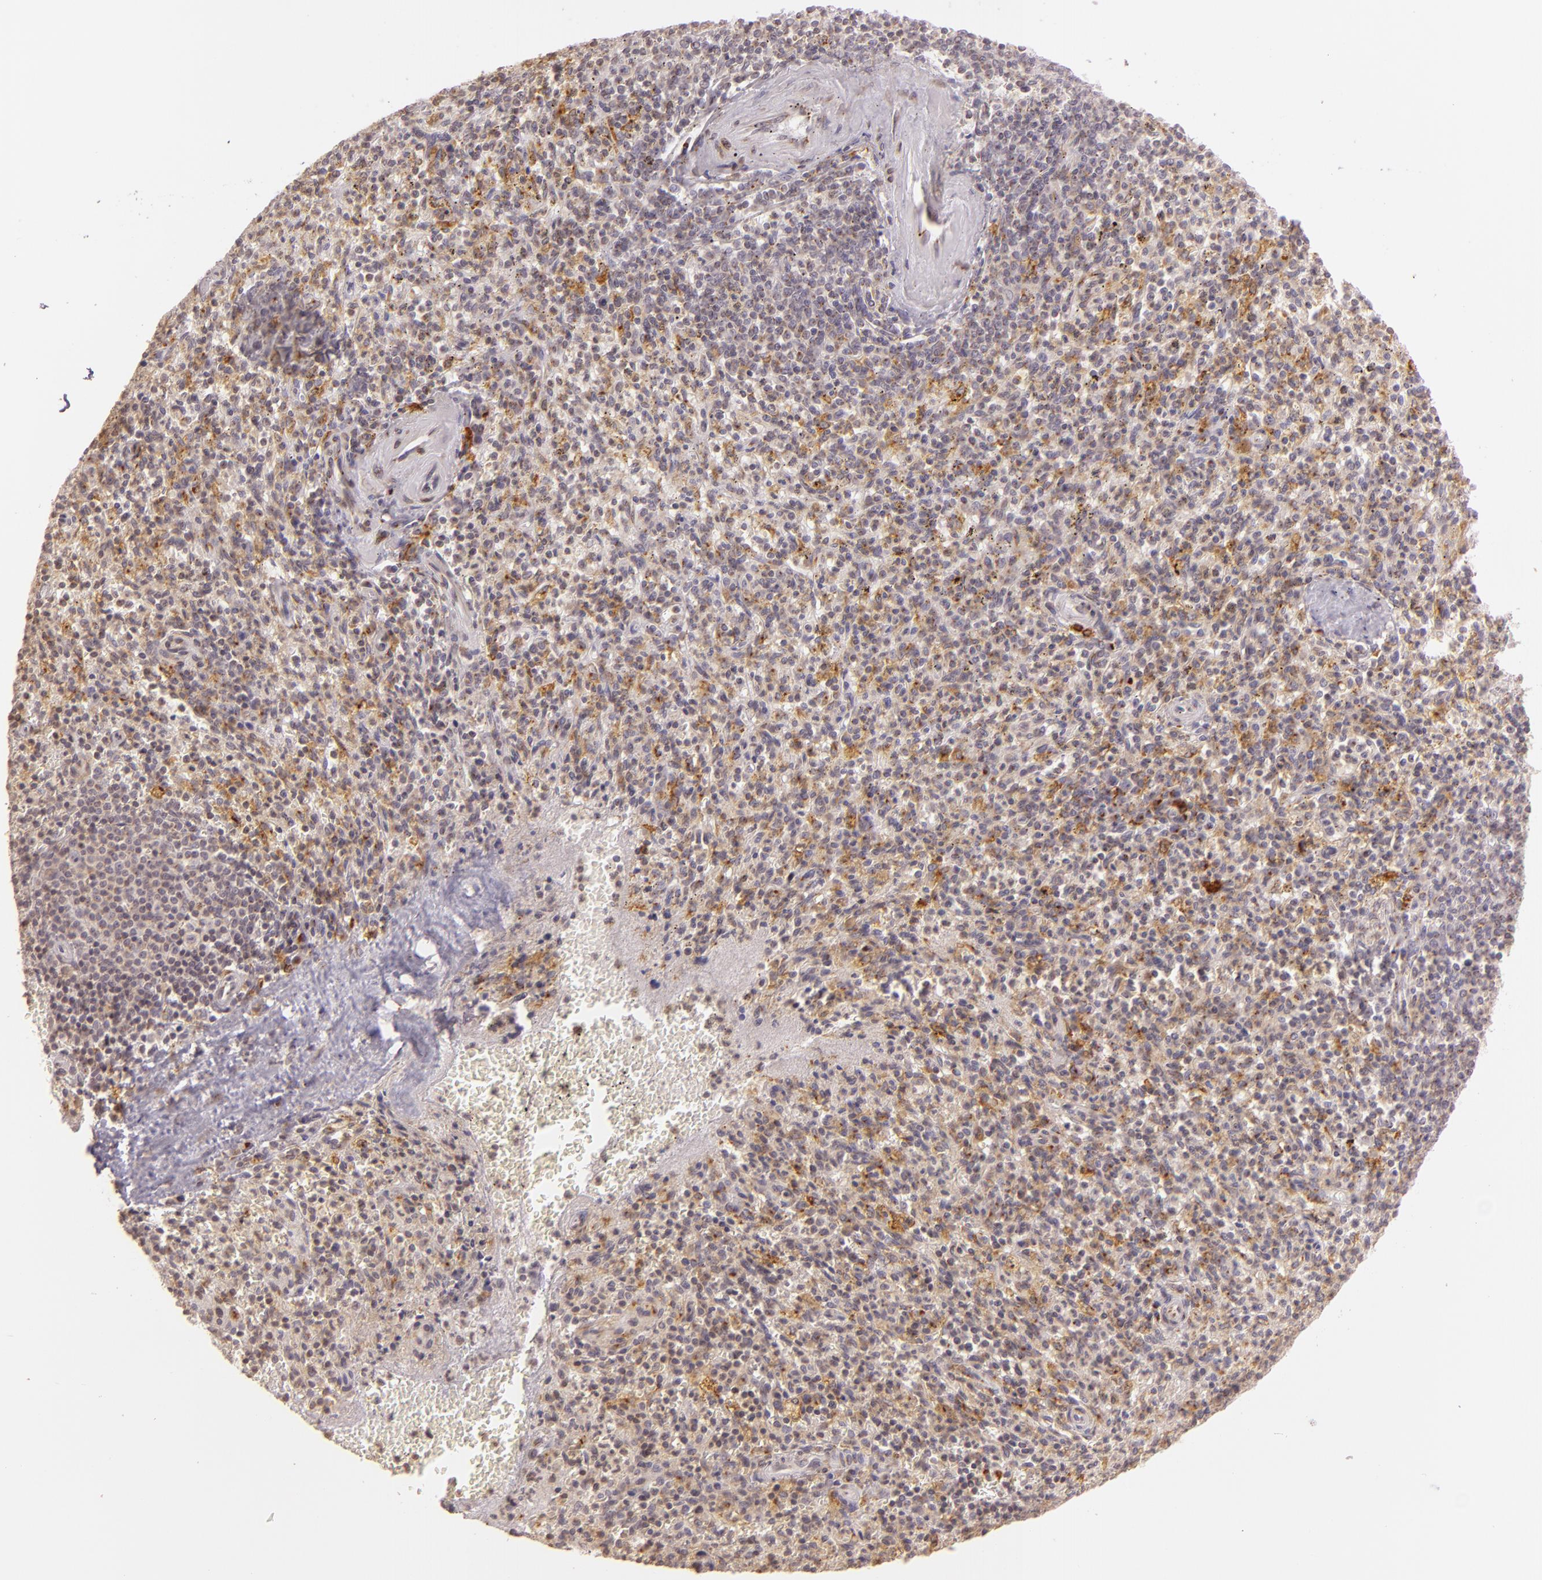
{"staining": {"intensity": "moderate", "quantity": "25%-75%", "location": "cytoplasmic/membranous"}, "tissue": "spleen", "cell_type": "Cells in red pulp", "image_type": "normal", "snomed": [{"axis": "morphology", "description": "Normal tissue, NOS"}, {"axis": "topography", "description": "Spleen"}], "caption": "High-magnification brightfield microscopy of unremarkable spleen stained with DAB (3,3'-diaminobenzidine) (brown) and counterstained with hematoxylin (blue). cells in red pulp exhibit moderate cytoplasmic/membranous expression is present in about25%-75% of cells. The staining was performed using DAB (3,3'-diaminobenzidine) to visualize the protein expression in brown, while the nuclei were stained in blue with hematoxylin (Magnification: 20x).", "gene": "LGMN", "patient": {"sex": "male", "age": 72}}